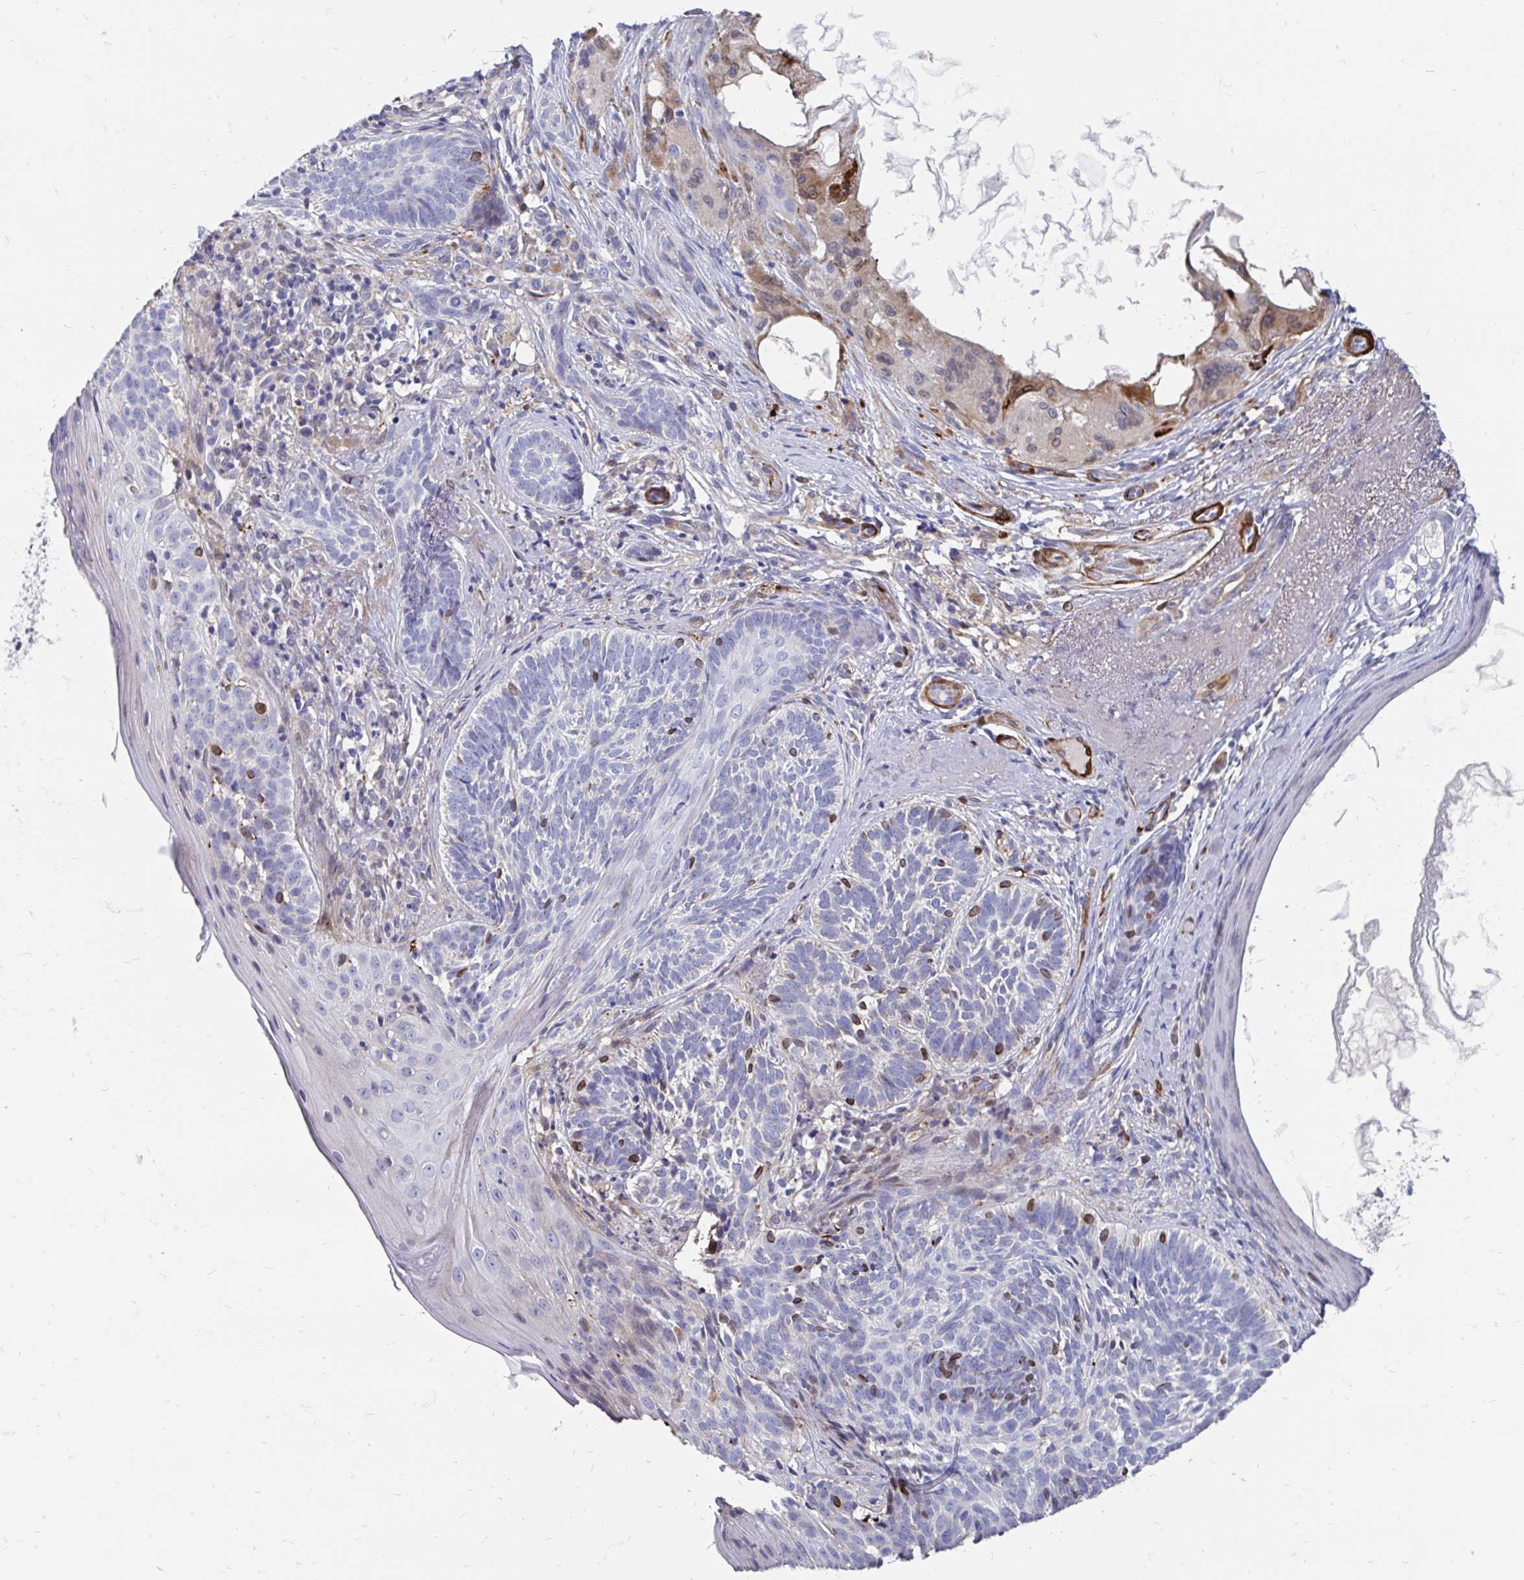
{"staining": {"intensity": "negative", "quantity": "none", "location": "none"}, "tissue": "skin cancer", "cell_type": "Tumor cells", "image_type": "cancer", "snomed": [{"axis": "morphology", "description": "Basal cell carcinoma"}, {"axis": "topography", "description": "Skin"}], "caption": "High magnification brightfield microscopy of basal cell carcinoma (skin) stained with DAB (brown) and counterstained with hematoxylin (blue): tumor cells show no significant expression. (DAB (3,3'-diaminobenzidine) immunohistochemistry with hematoxylin counter stain).", "gene": "CDKL1", "patient": {"sex": "female", "age": 74}}